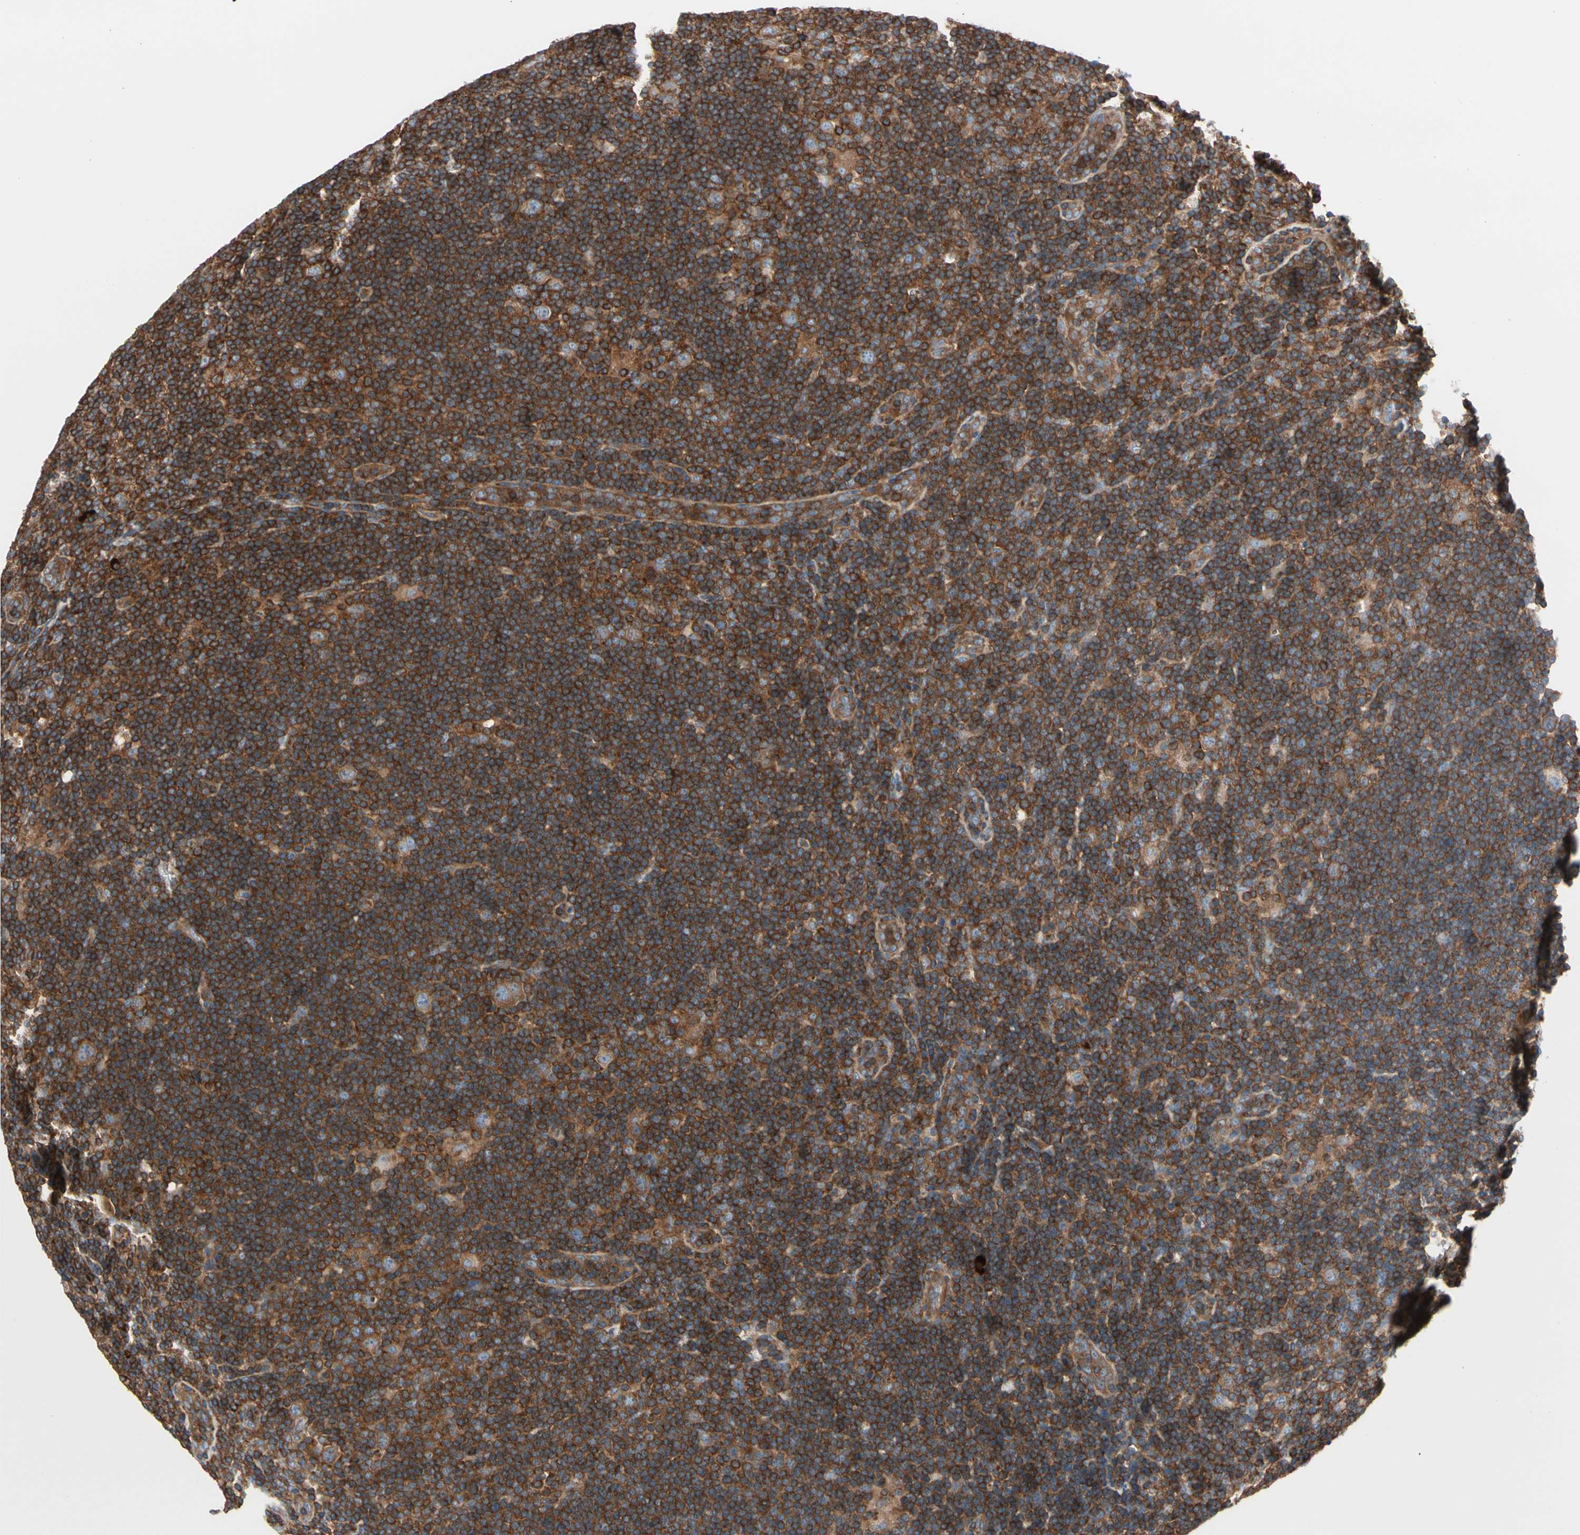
{"staining": {"intensity": "moderate", "quantity": ">75%", "location": "cytoplasmic/membranous"}, "tissue": "lymphoma", "cell_type": "Tumor cells", "image_type": "cancer", "snomed": [{"axis": "morphology", "description": "Hodgkin's disease, NOS"}, {"axis": "topography", "description": "Lymph node"}], "caption": "Protein analysis of lymphoma tissue exhibits moderate cytoplasmic/membranous positivity in about >75% of tumor cells.", "gene": "ROCK1", "patient": {"sex": "female", "age": 57}}